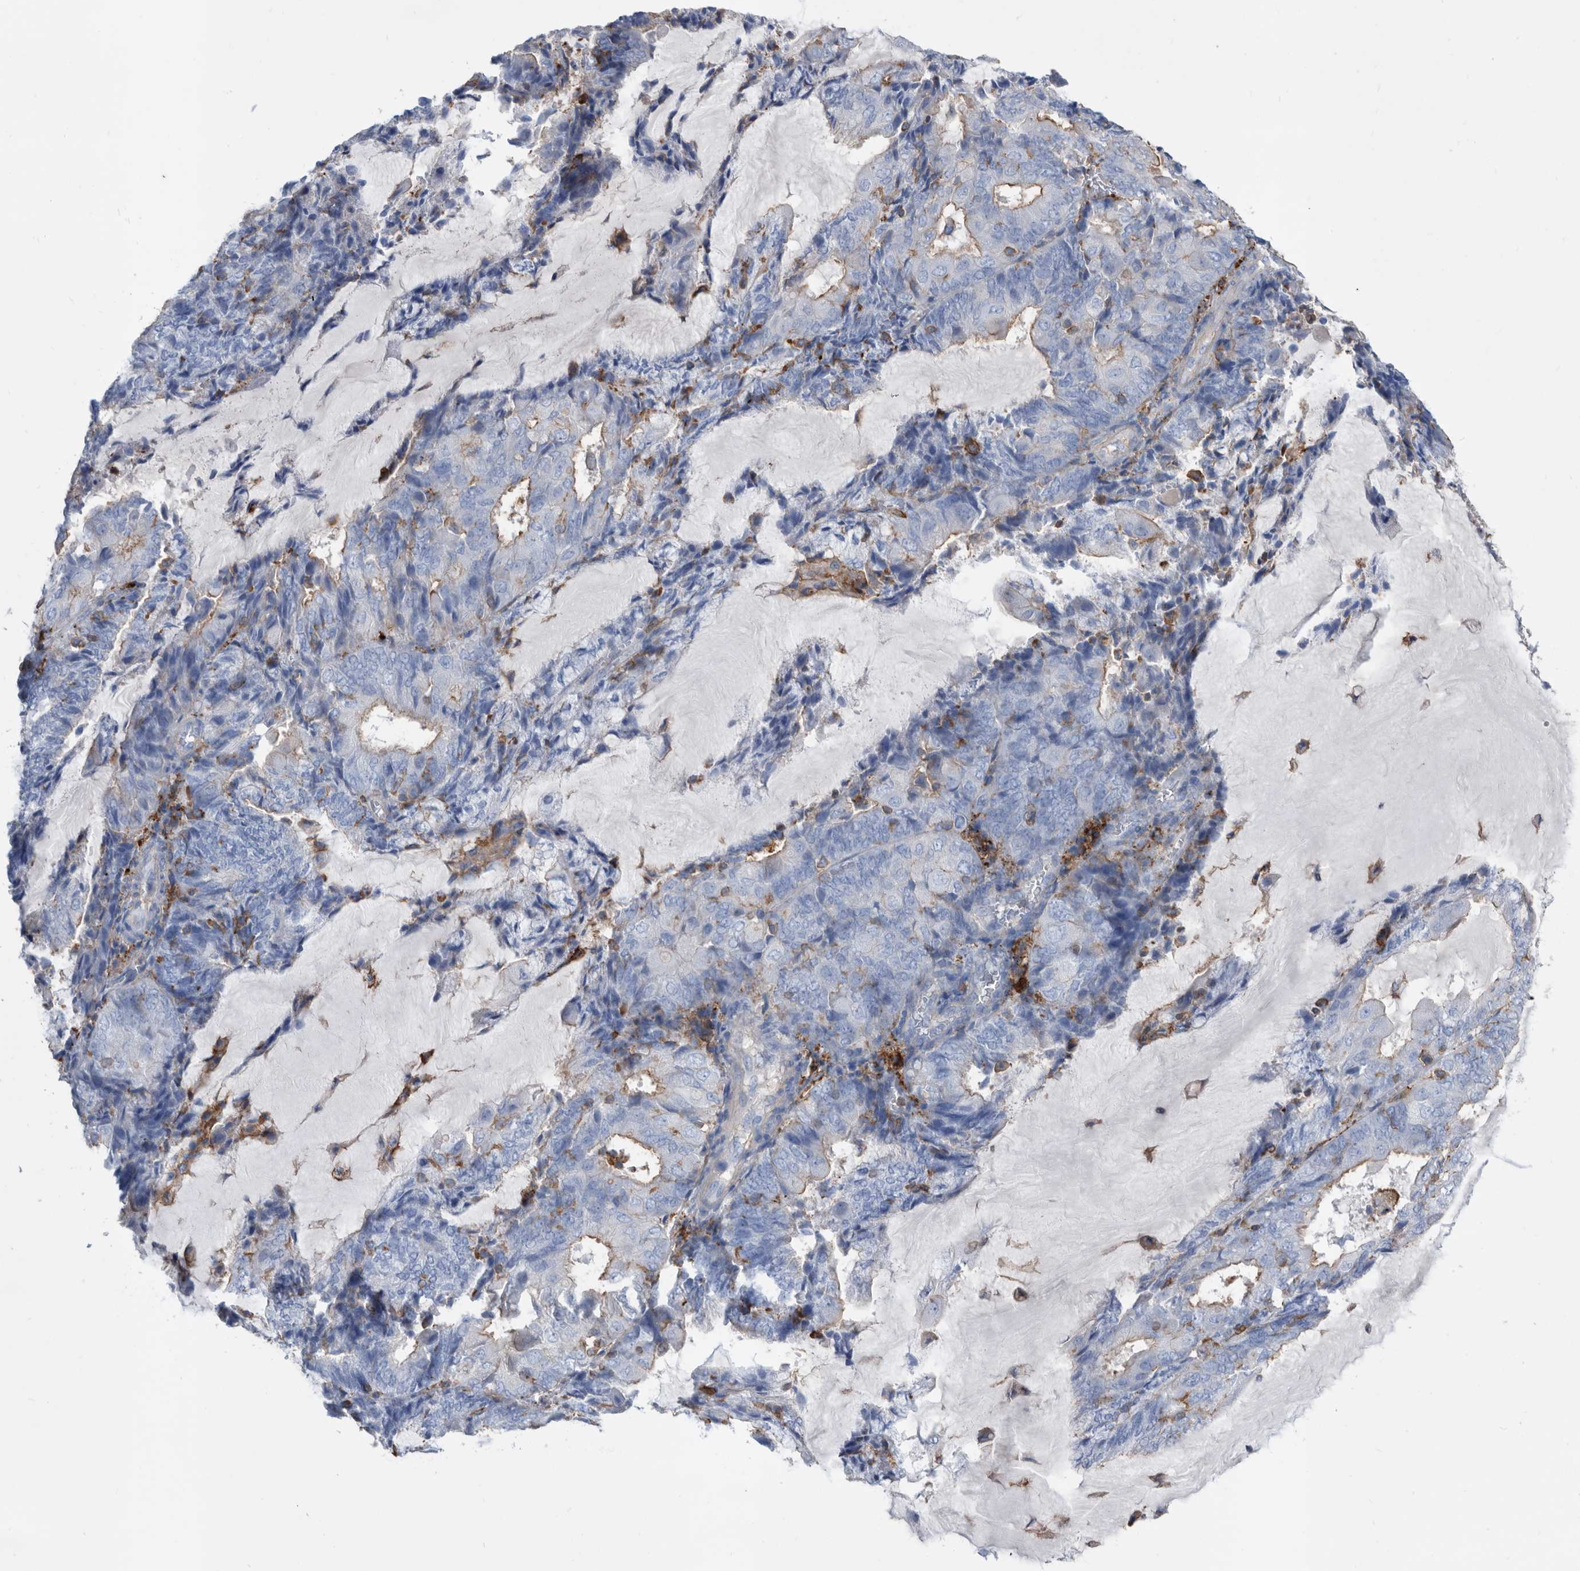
{"staining": {"intensity": "weak", "quantity": "<25%", "location": "cytoplasmic/membranous"}, "tissue": "endometrial cancer", "cell_type": "Tumor cells", "image_type": "cancer", "snomed": [{"axis": "morphology", "description": "Adenocarcinoma, NOS"}, {"axis": "topography", "description": "Endometrium"}], "caption": "Human endometrial adenocarcinoma stained for a protein using immunohistochemistry reveals no positivity in tumor cells.", "gene": "MS4A4A", "patient": {"sex": "female", "age": 81}}